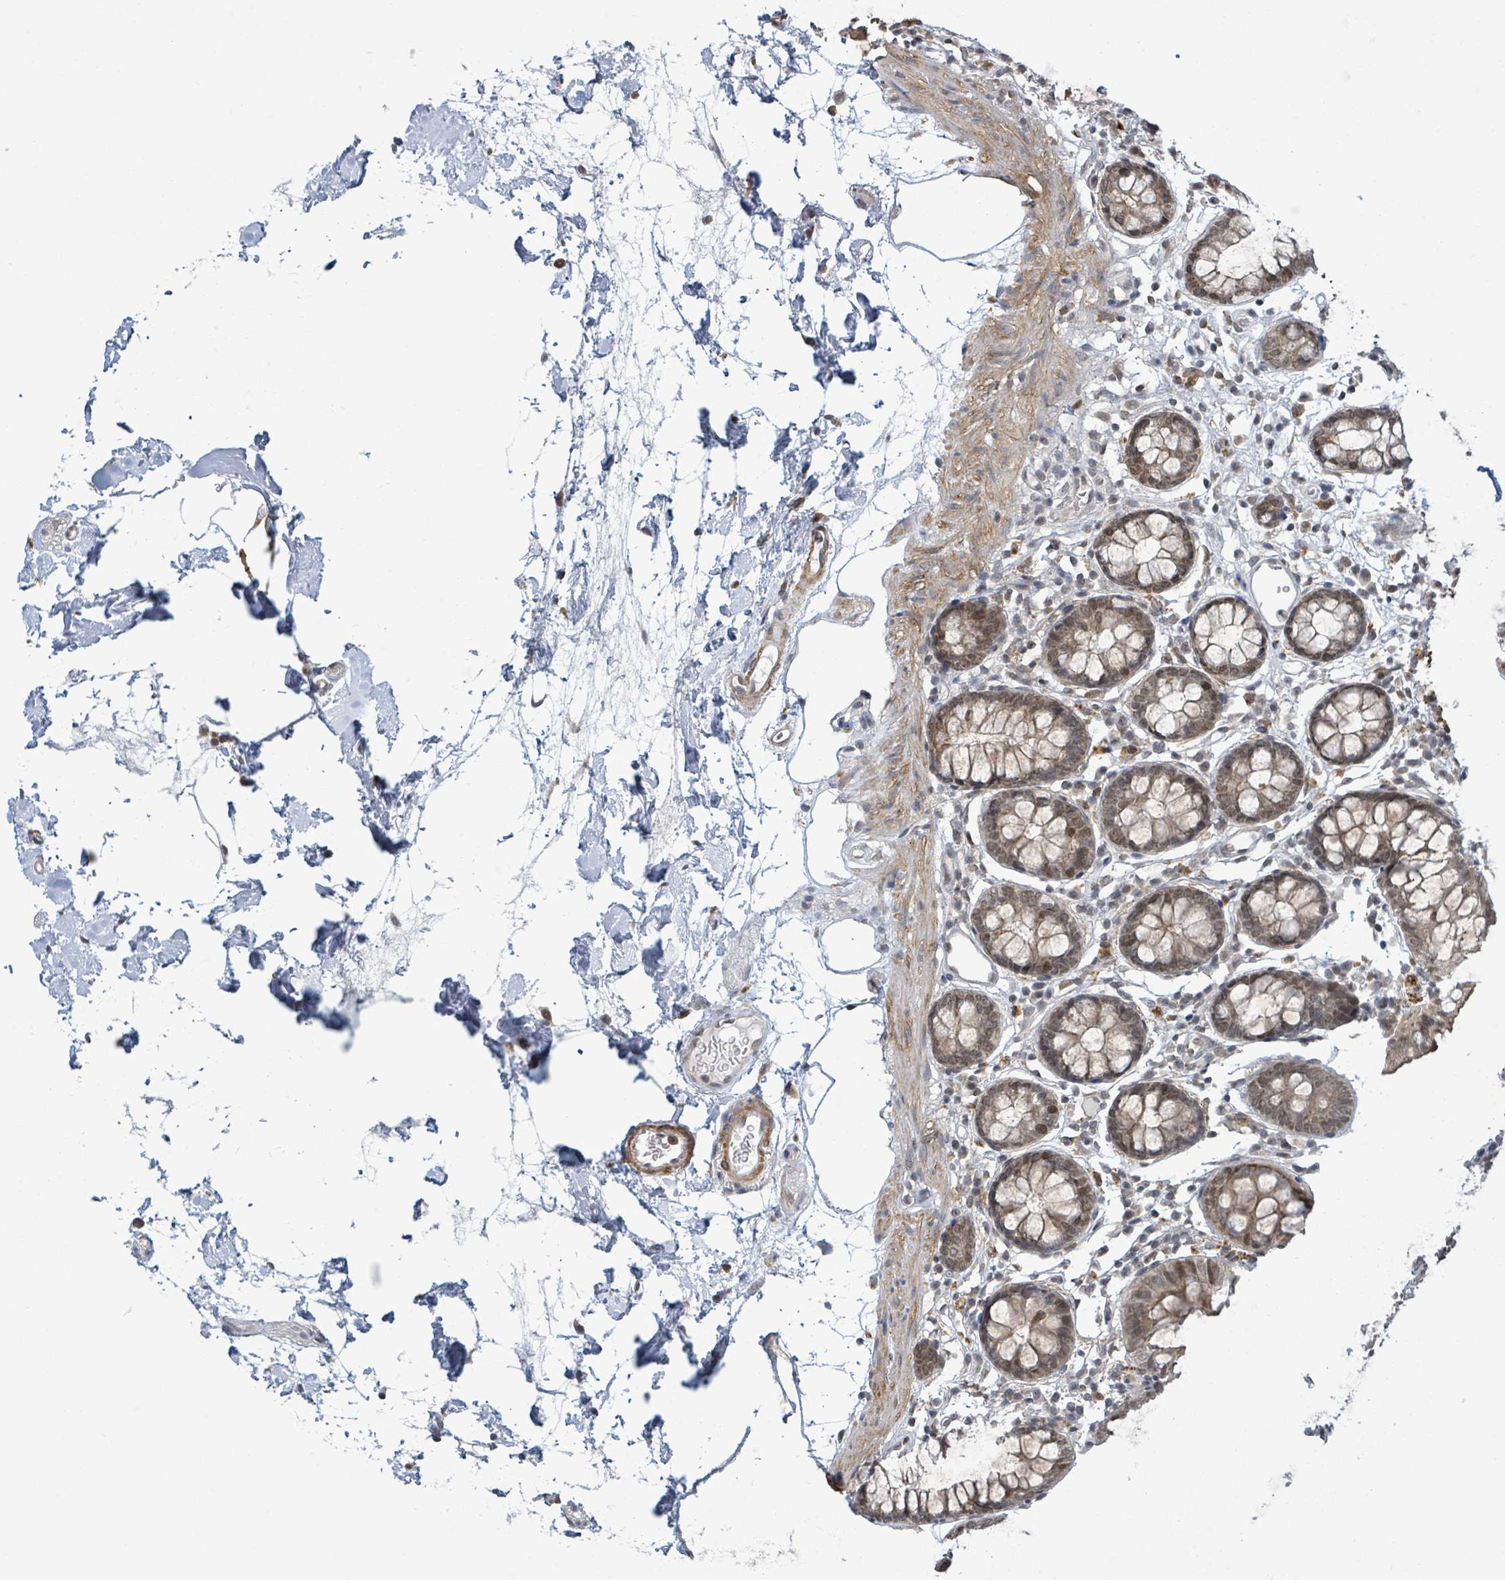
{"staining": {"intensity": "moderate", "quantity": ">75%", "location": "cytoplasmic/membranous"}, "tissue": "colon", "cell_type": "Endothelial cells", "image_type": "normal", "snomed": [{"axis": "morphology", "description": "Normal tissue, NOS"}, {"axis": "topography", "description": "Colon"}], "caption": "An image of human colon stained for a protein displays moderate cytoplasmic/membranous brown staining in endothelial cells. (Brightfield microscopy of DAB IHC at high magnification).", "gene": "SBF2", "patient": {"sex": "female", "age": 84}}